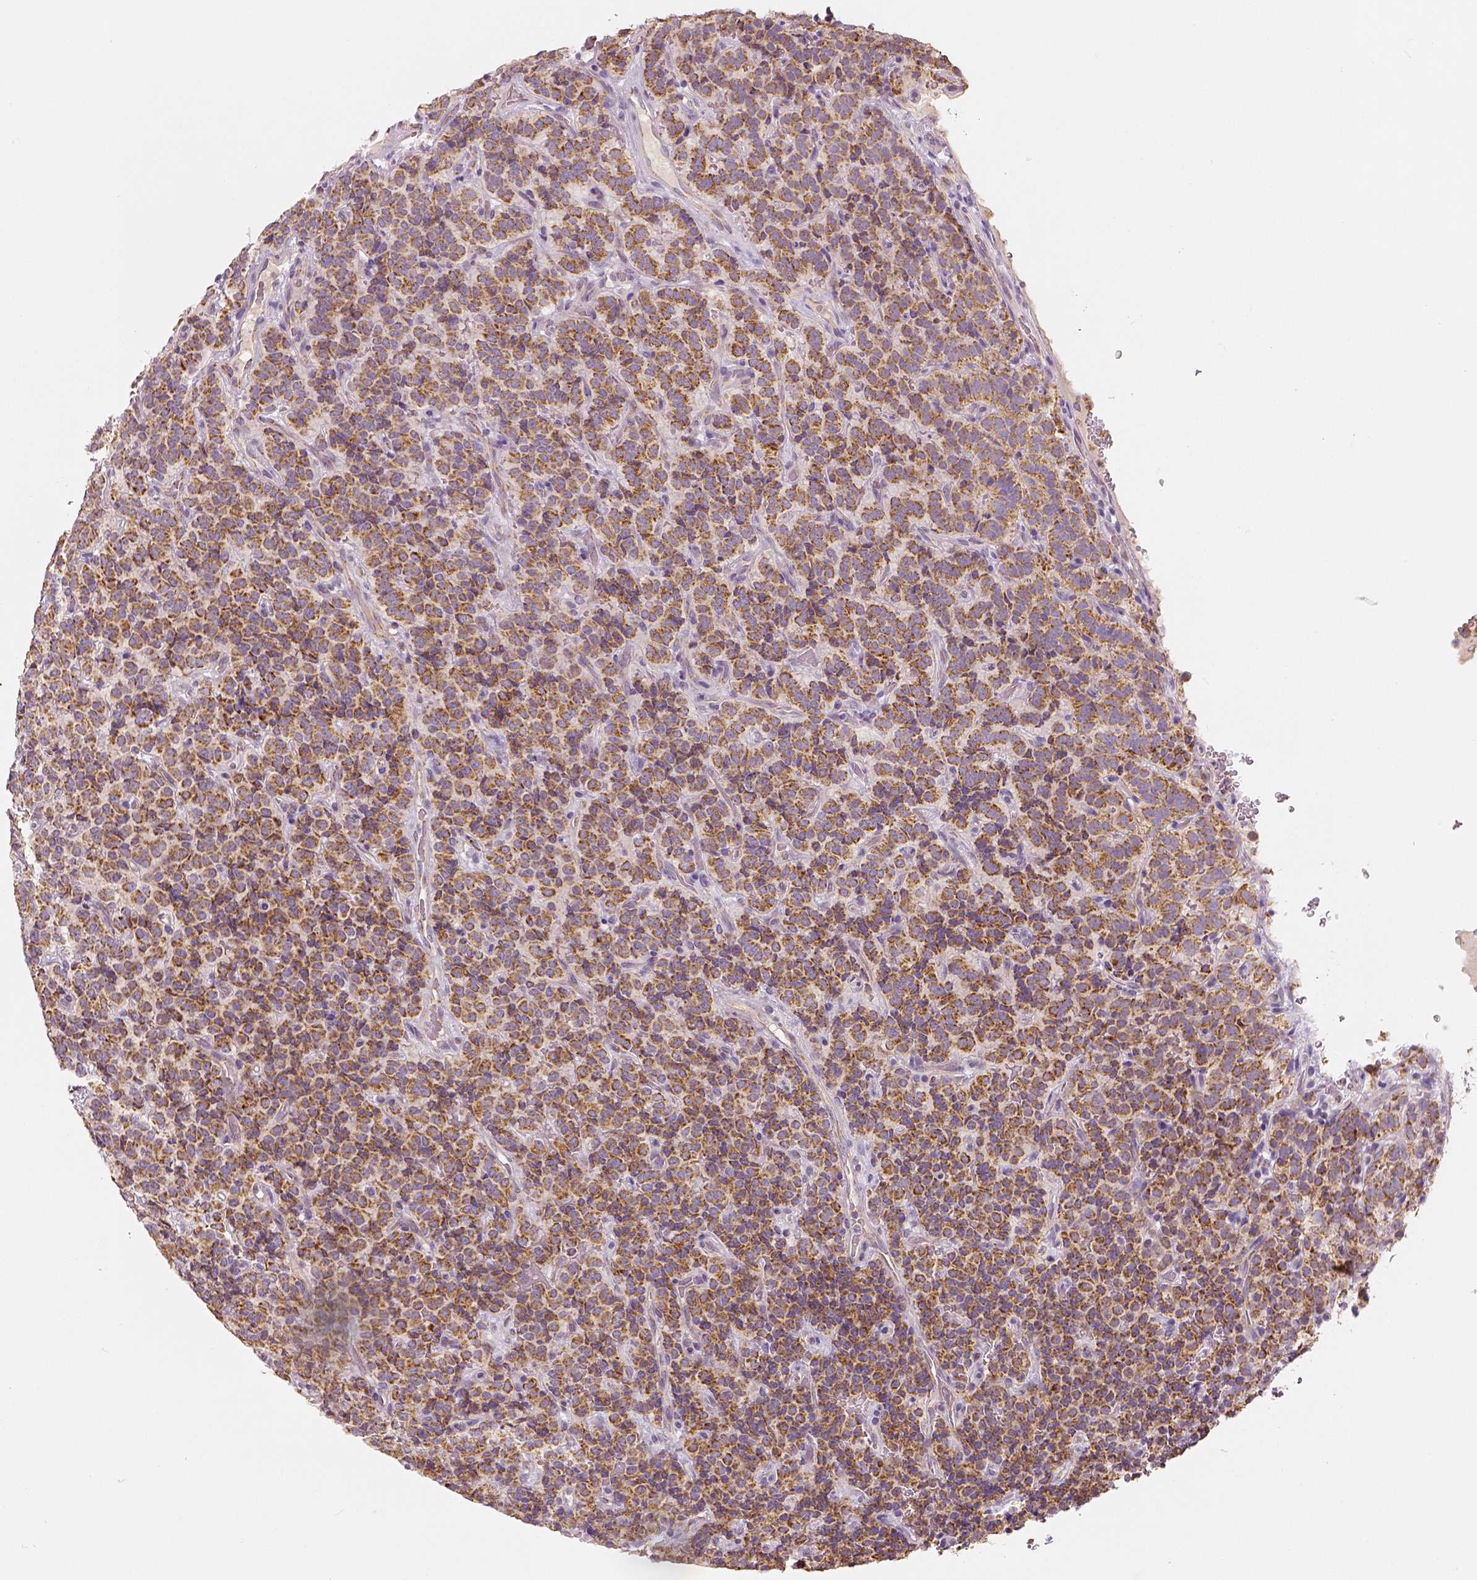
{"staining": {"intensity": "moderate", "quantity": ">75%", "location": "cytoplasmic/membranous"}, "tissue": "carcinoid", "cell_type": "Tumor cells", "image_type": "cancer", "snomed": [{"axis": "morphology", "description": "Carcinoid, malignant, NOS"}, {"axis": "topography", "description": "Pancreas"}], "caption": "Carcinoid tissue exhibits moderate cytoplasmic/membranous staining in about >75% of tumor cells", "gene": "PGAM5", "patient": {"sex": "male", "age": 36}}